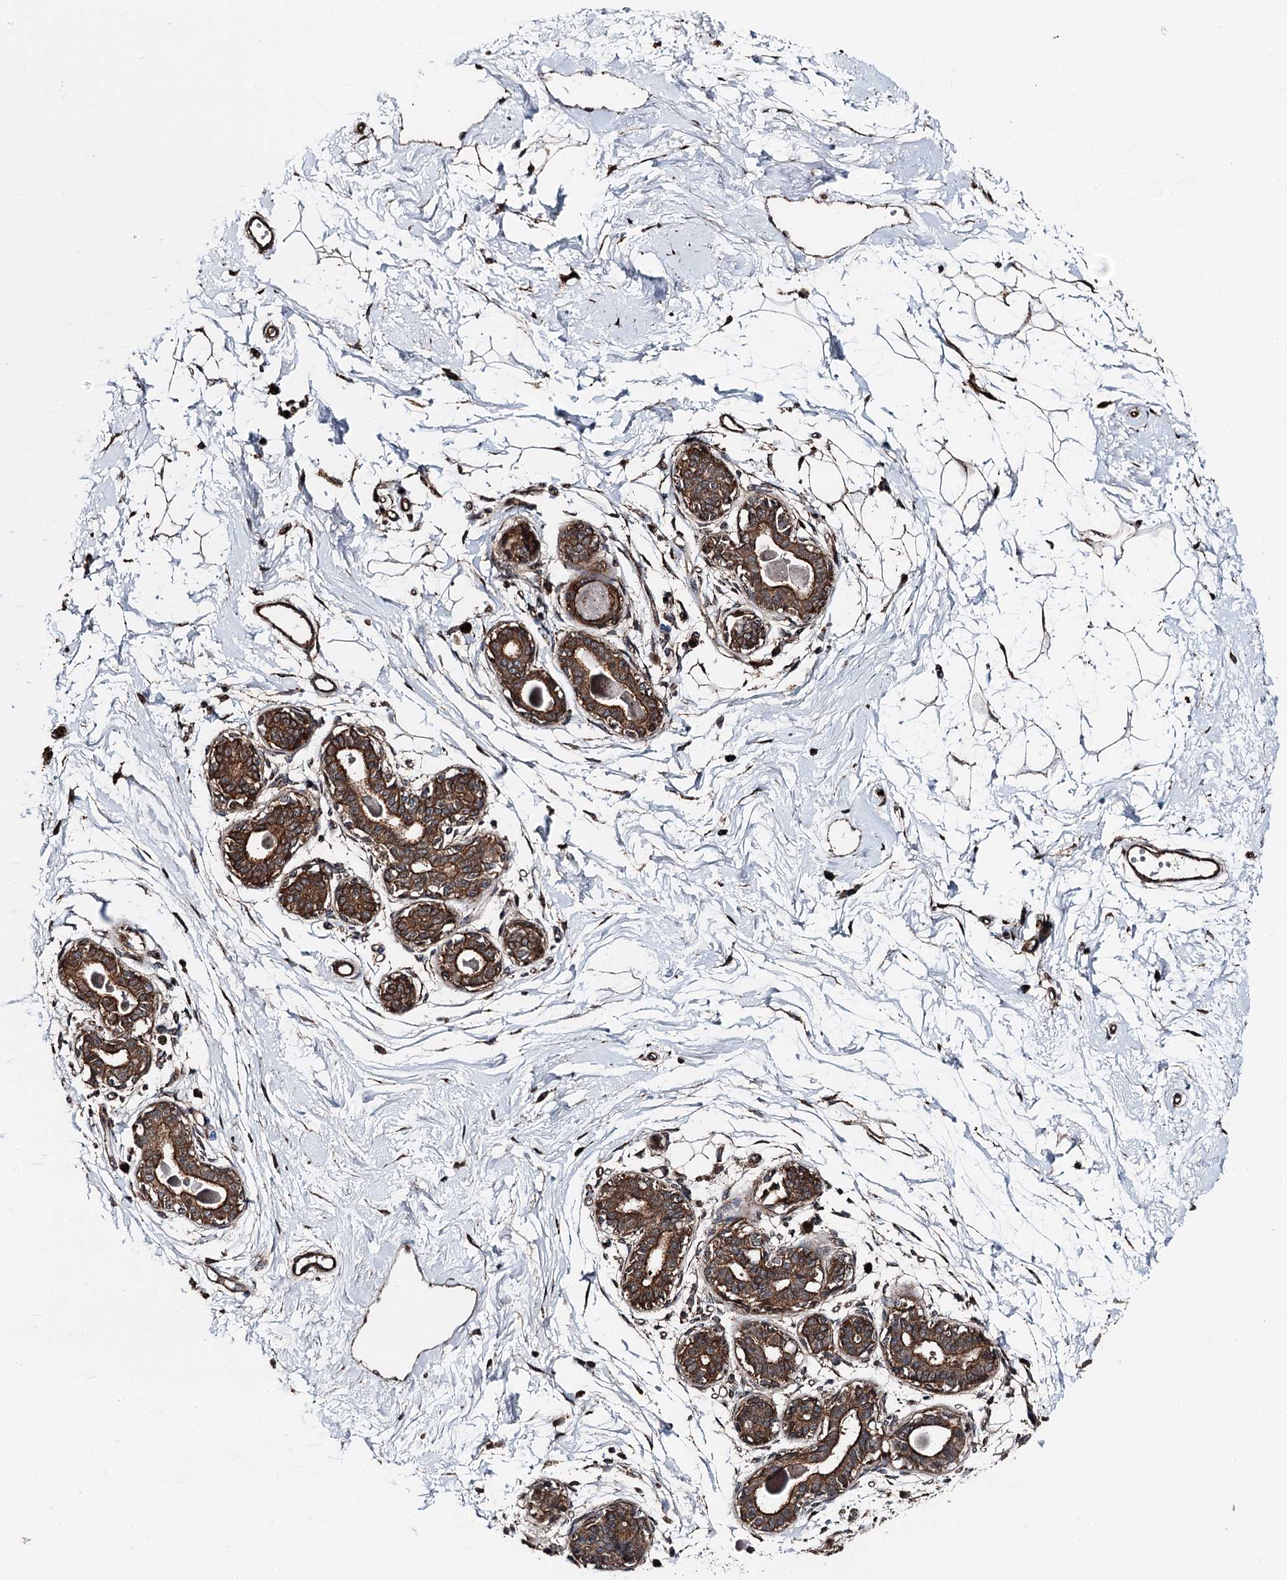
{"staining": {"intensity": "moderate", "quantity": ">75%", "location": "cytoplasmic/membranous"}, "tissue": "breast", "cell_type": "Adipocytes", "image_type": "normal", "snomed": [{"axis": "morphology", "description": "Normal tissue, NOS"}, {"axis": "topography", "description": "Breast"}], "caption": "Immunohistochemistry (IHC) (DAB (3,3'-diaminobenzidine)) staining of unremarkable breast reveals moderate cytoplasmic/membranous protein expression in about >75% of adipocytes.", "gene": "ITFG2", "patient": {"sex": "female", "age": 45}}